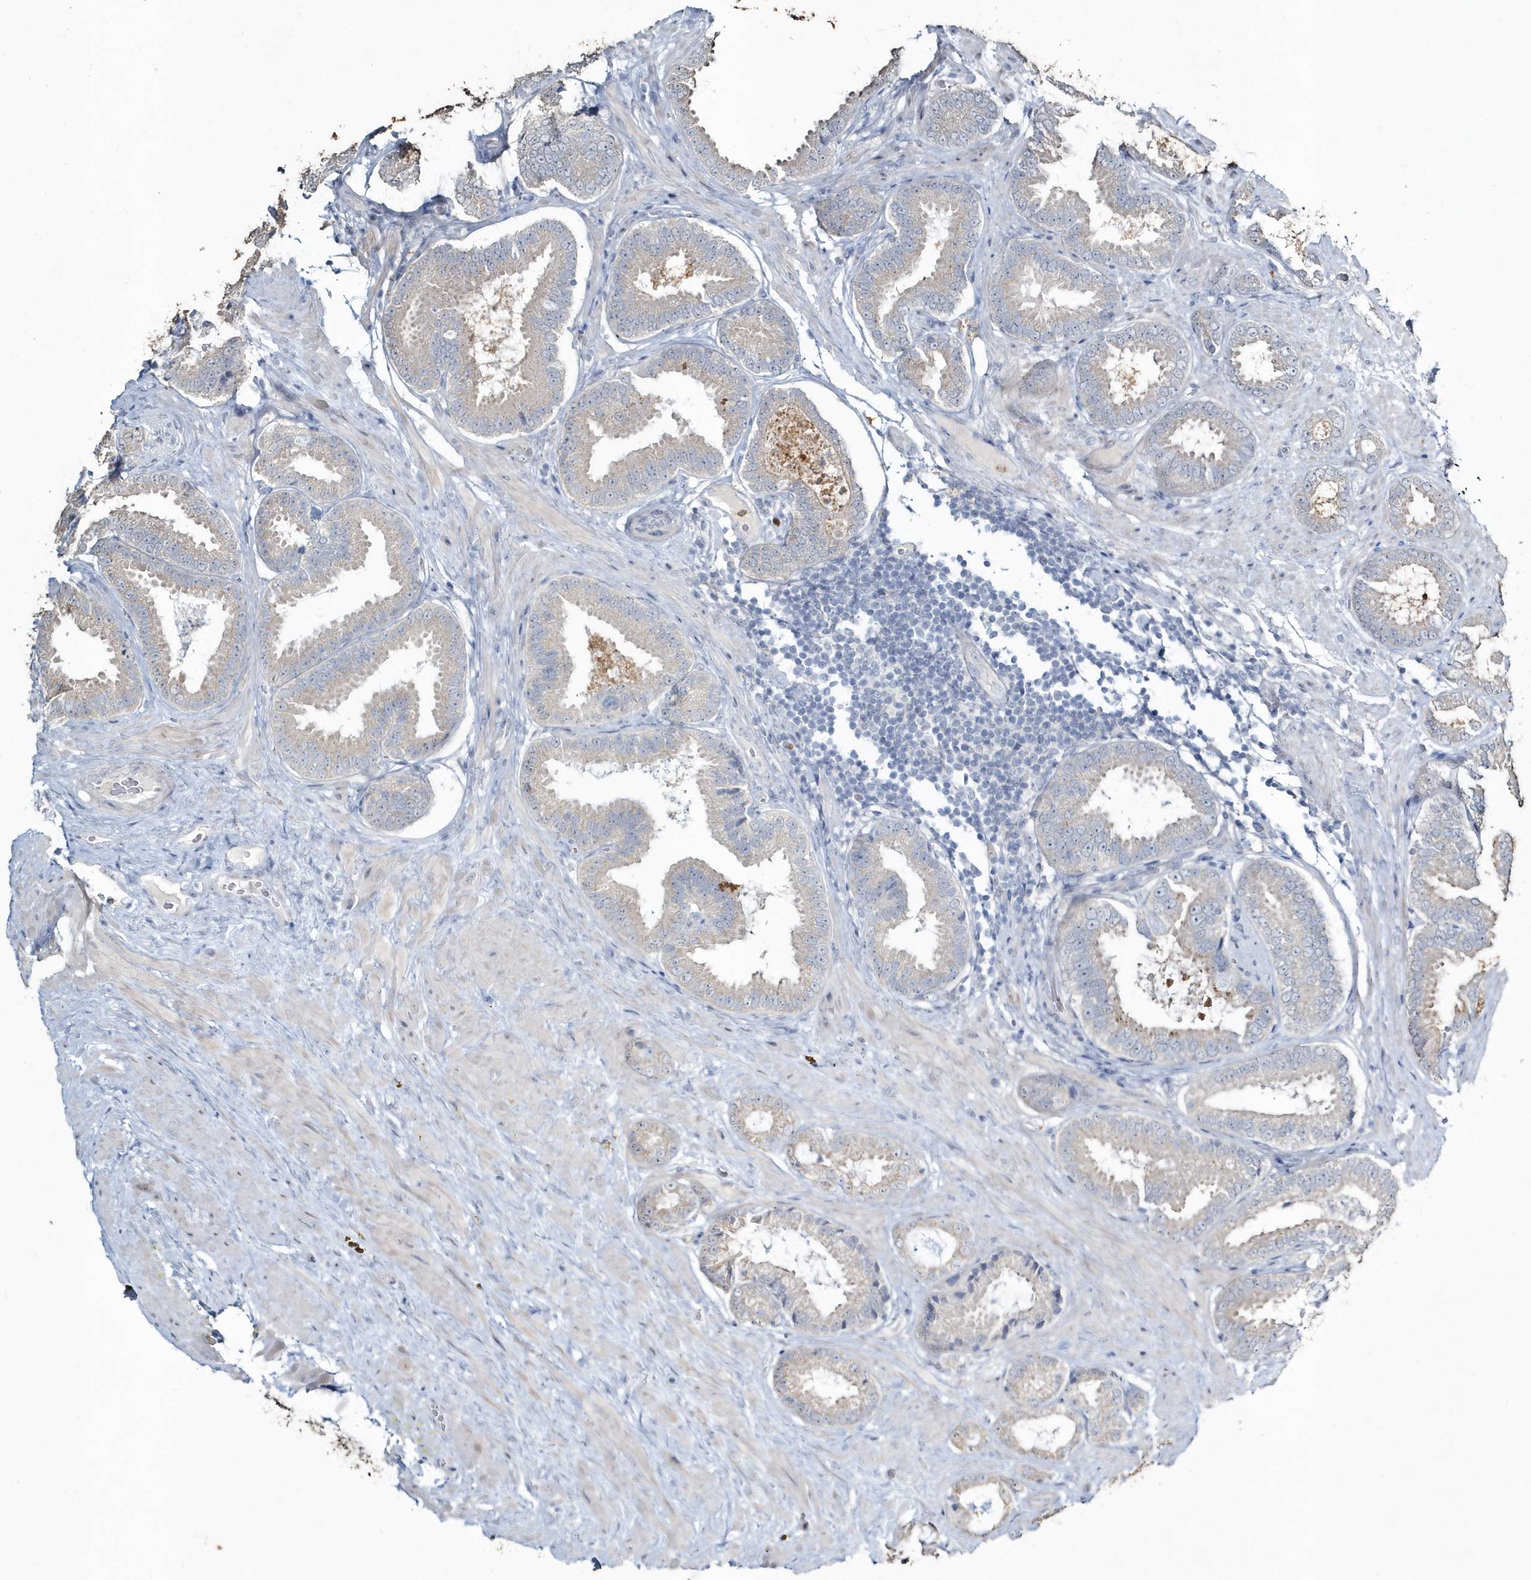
{"staining": {"intensity": "negative", "quantity": "none", "location": "none"}, "tissue": "prostate cancer", "cell_type": "Tumor cells", "image_type": "cancer", "snomed": [{"axis": "morphology", "description": "Adenocarcinoma, Low grade"}, {"axis": "topography", "description": "Prostate"}], "caption": "This is a micrograph of immunohistochemistry staining of low-grade adenocarcinoma (prostate), which shows no positivity in tumor cells.", "gene": "MYOT", "patient": {"sex": "male", "age": 71}}